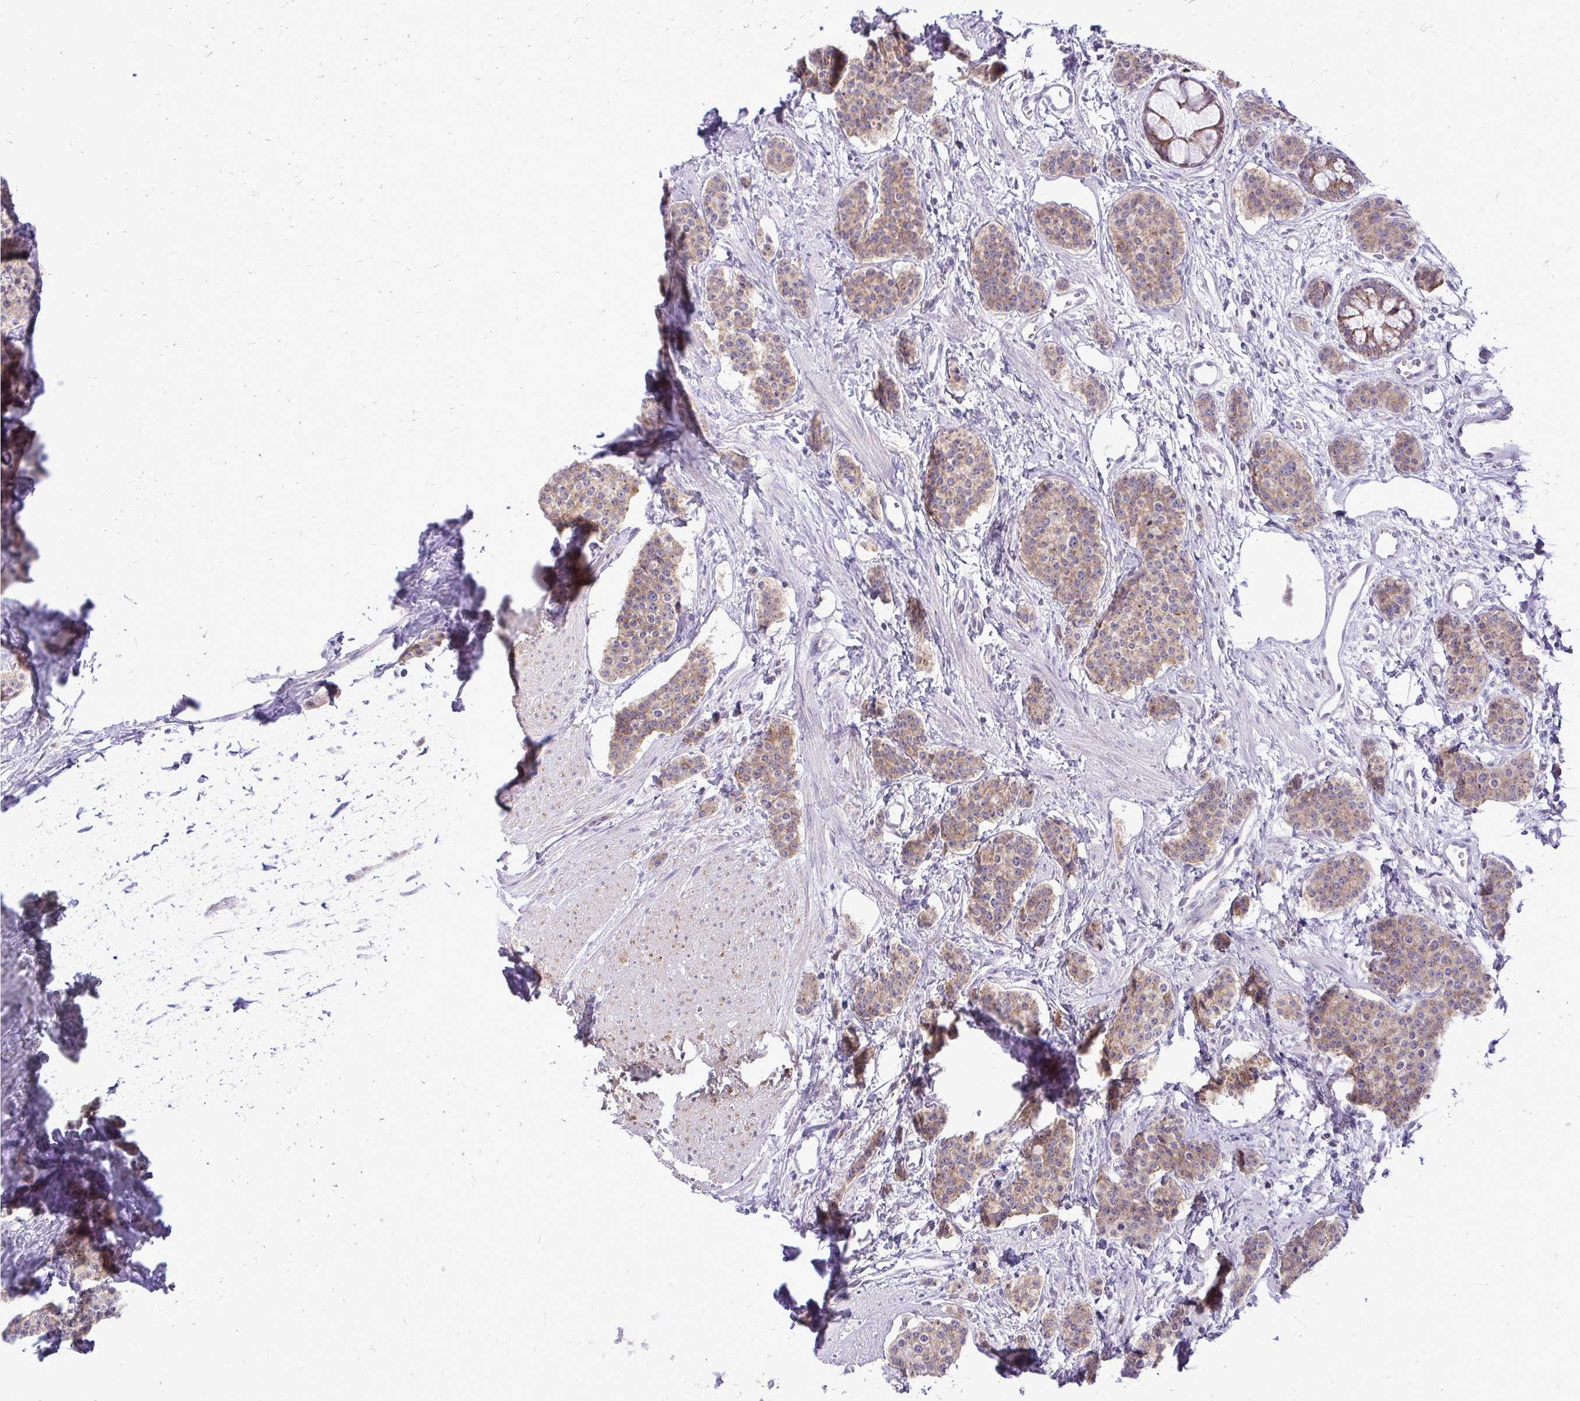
{"staining": {"intensity": "weak", "quantity": ">75%", "location": "cytoplasmic/membranous"}, "tissue": "carcinoid", "cell_type": "Tumor cells", "image_type": "cancer", "snomed": [{"axis": "morphology", "description": "Carcinoid, malignant, NOS"}, {"axis": "topography", "description": "Small intestine"}], "caption": "IHC staining of carcinoid, which shows low levels of weak cytoplasmic/membranous expression in about >75% of tumor cells indicating weak cytoplasmic/membranous protein expression. The staining was performed using DAB (3,3'-diaminobenzidine) (brown) for protein detection and nuclei were counterstained in hematoxylin (blue).", "gene": "SPTBN2", "patient": {"sex": "female", "age": 64}}